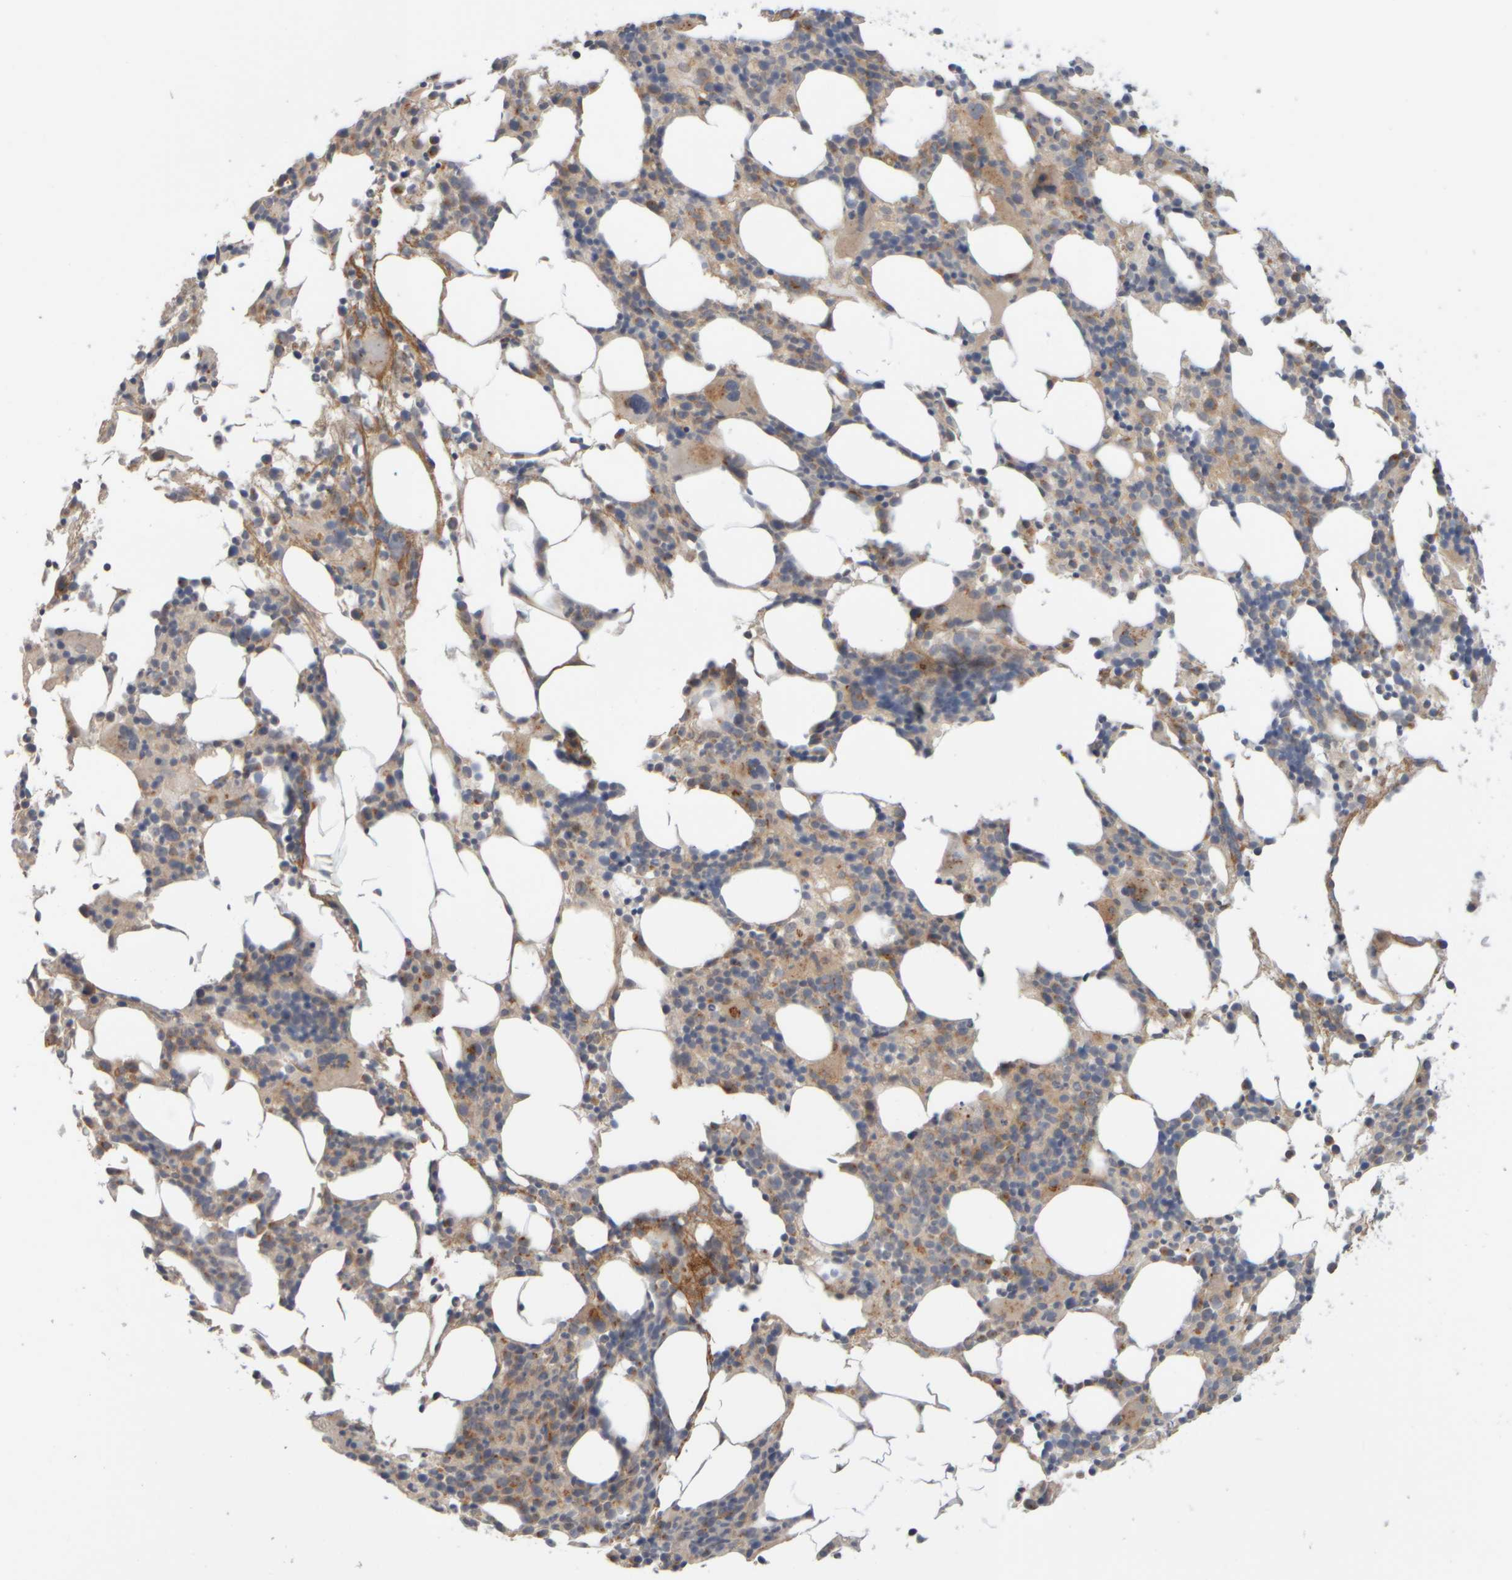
{"staining": {"intensity": "moderate", "quantity": "25%-75%", "location": "cytoplasmic/membranous"}, "tissue": "bone marrow", "cell_type": "Hematopoietic cells", "image_type": "normal", "snomed": [{"axis": "morphology", "description": "Normal tissue, NOS"}, {"axis": "morphology", "description": "Inflammation, NOS"}, {"axis": "topography", "description": "Bone marrow"}], "caption": "A micrograph showing moderate cytoplasmic/membranous positivity in approximately 25%-75% of hematopoietic cells in unremarkable bone marrow, as visualized by brown immunohistochemical staining.", "gene": "GOPC", "patient": {"sex": "male", "age": 55}}